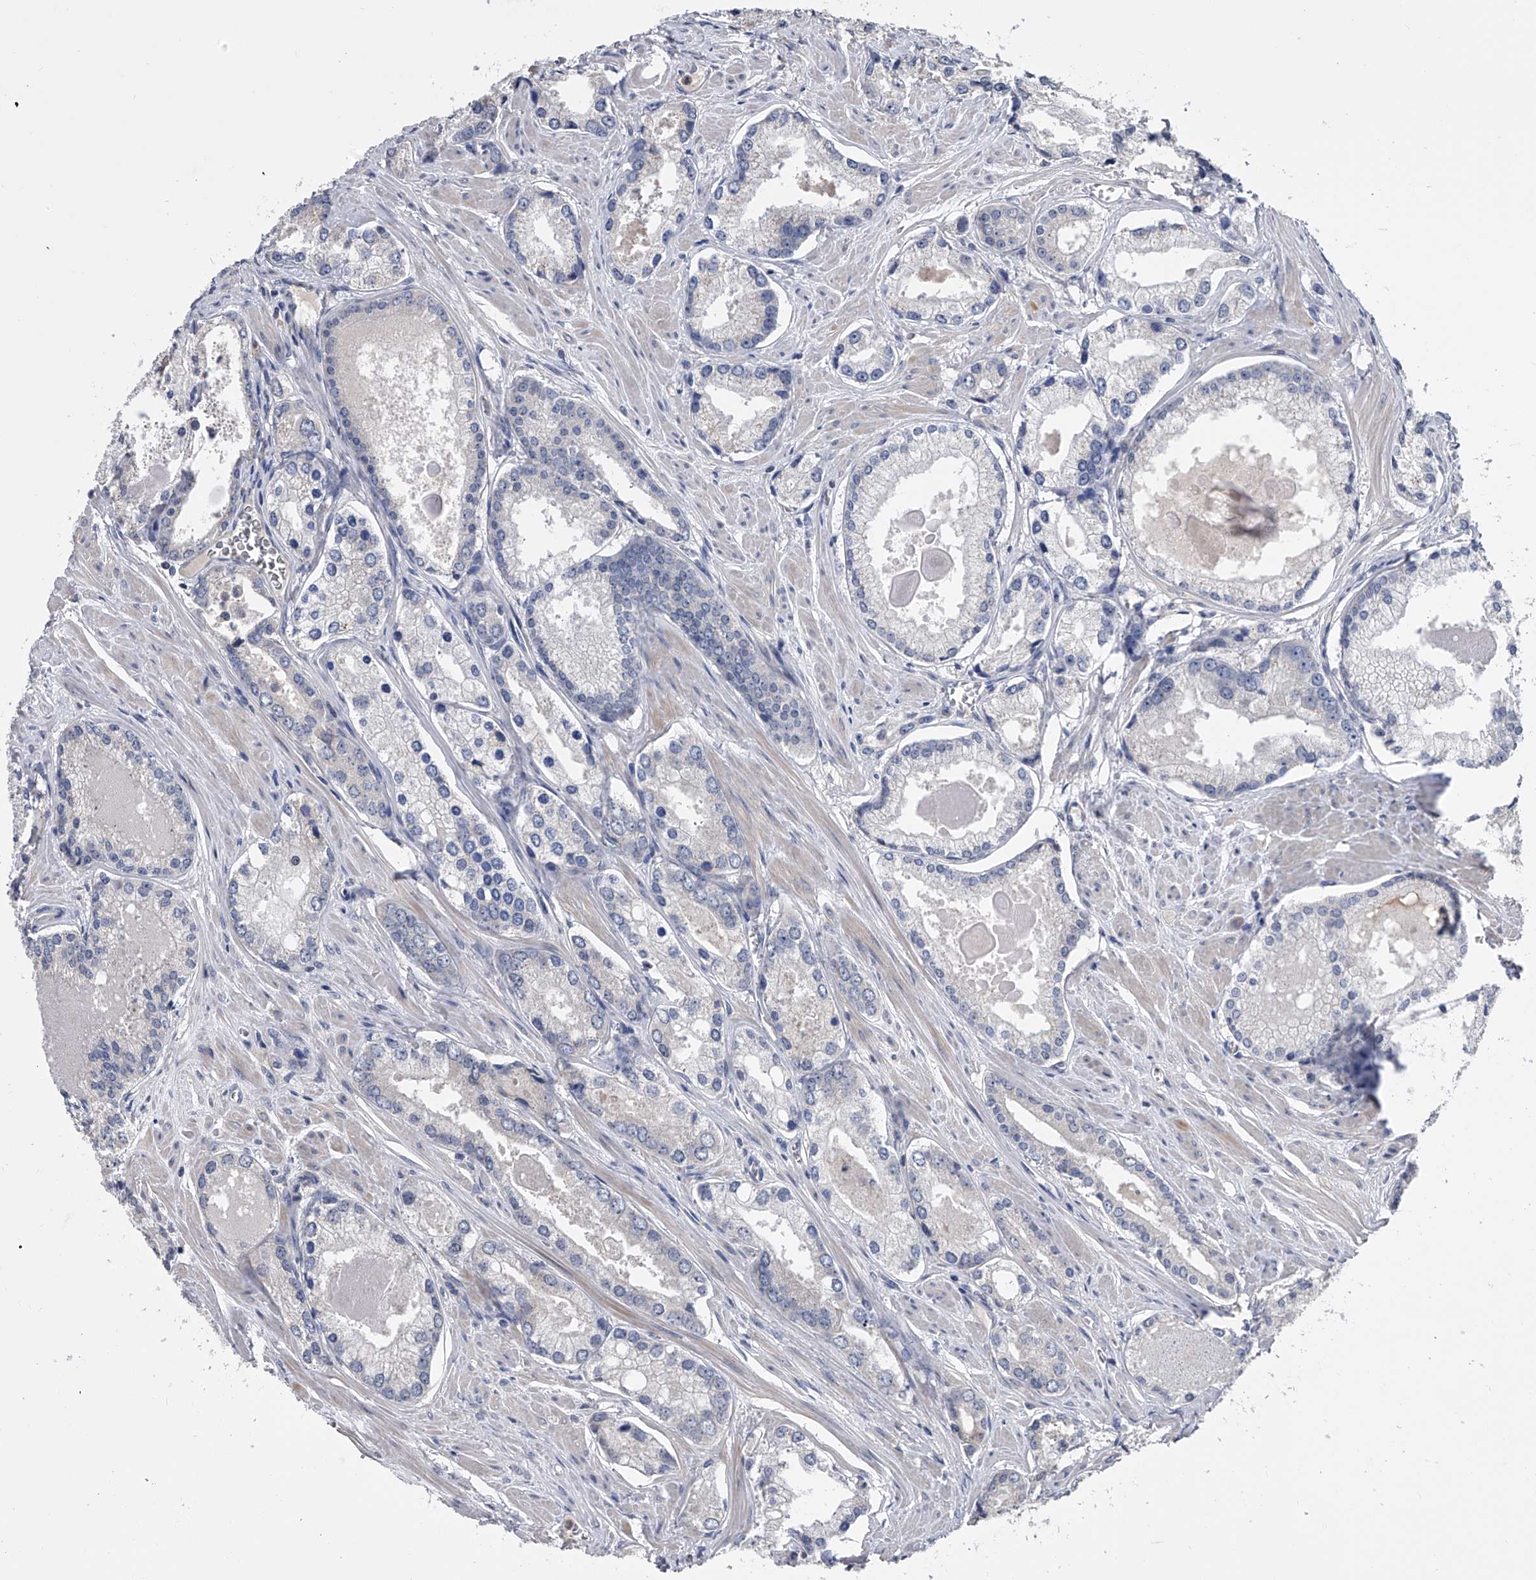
{"staining": {"intensity": "negative", "quantity": "none", "location": "none"}, "tissue": "prostate cancer", "cell_type": "Tumor cells", "image_type": "cancer", "snomed": [{"axis": "morphology", "description": "Adenocarcinoma, Low grade"}, {"axis": "topography", "description": "Prostate"}], "caption": "A micrograph of prostate cancer (low-grade adenocarcinoma) stained for a protein exhibits no brown staining in tumor cells. Nuclei are stained in blue.", "gene": "EFCAB7", "patient": {"sex": "male", "age": 54}}